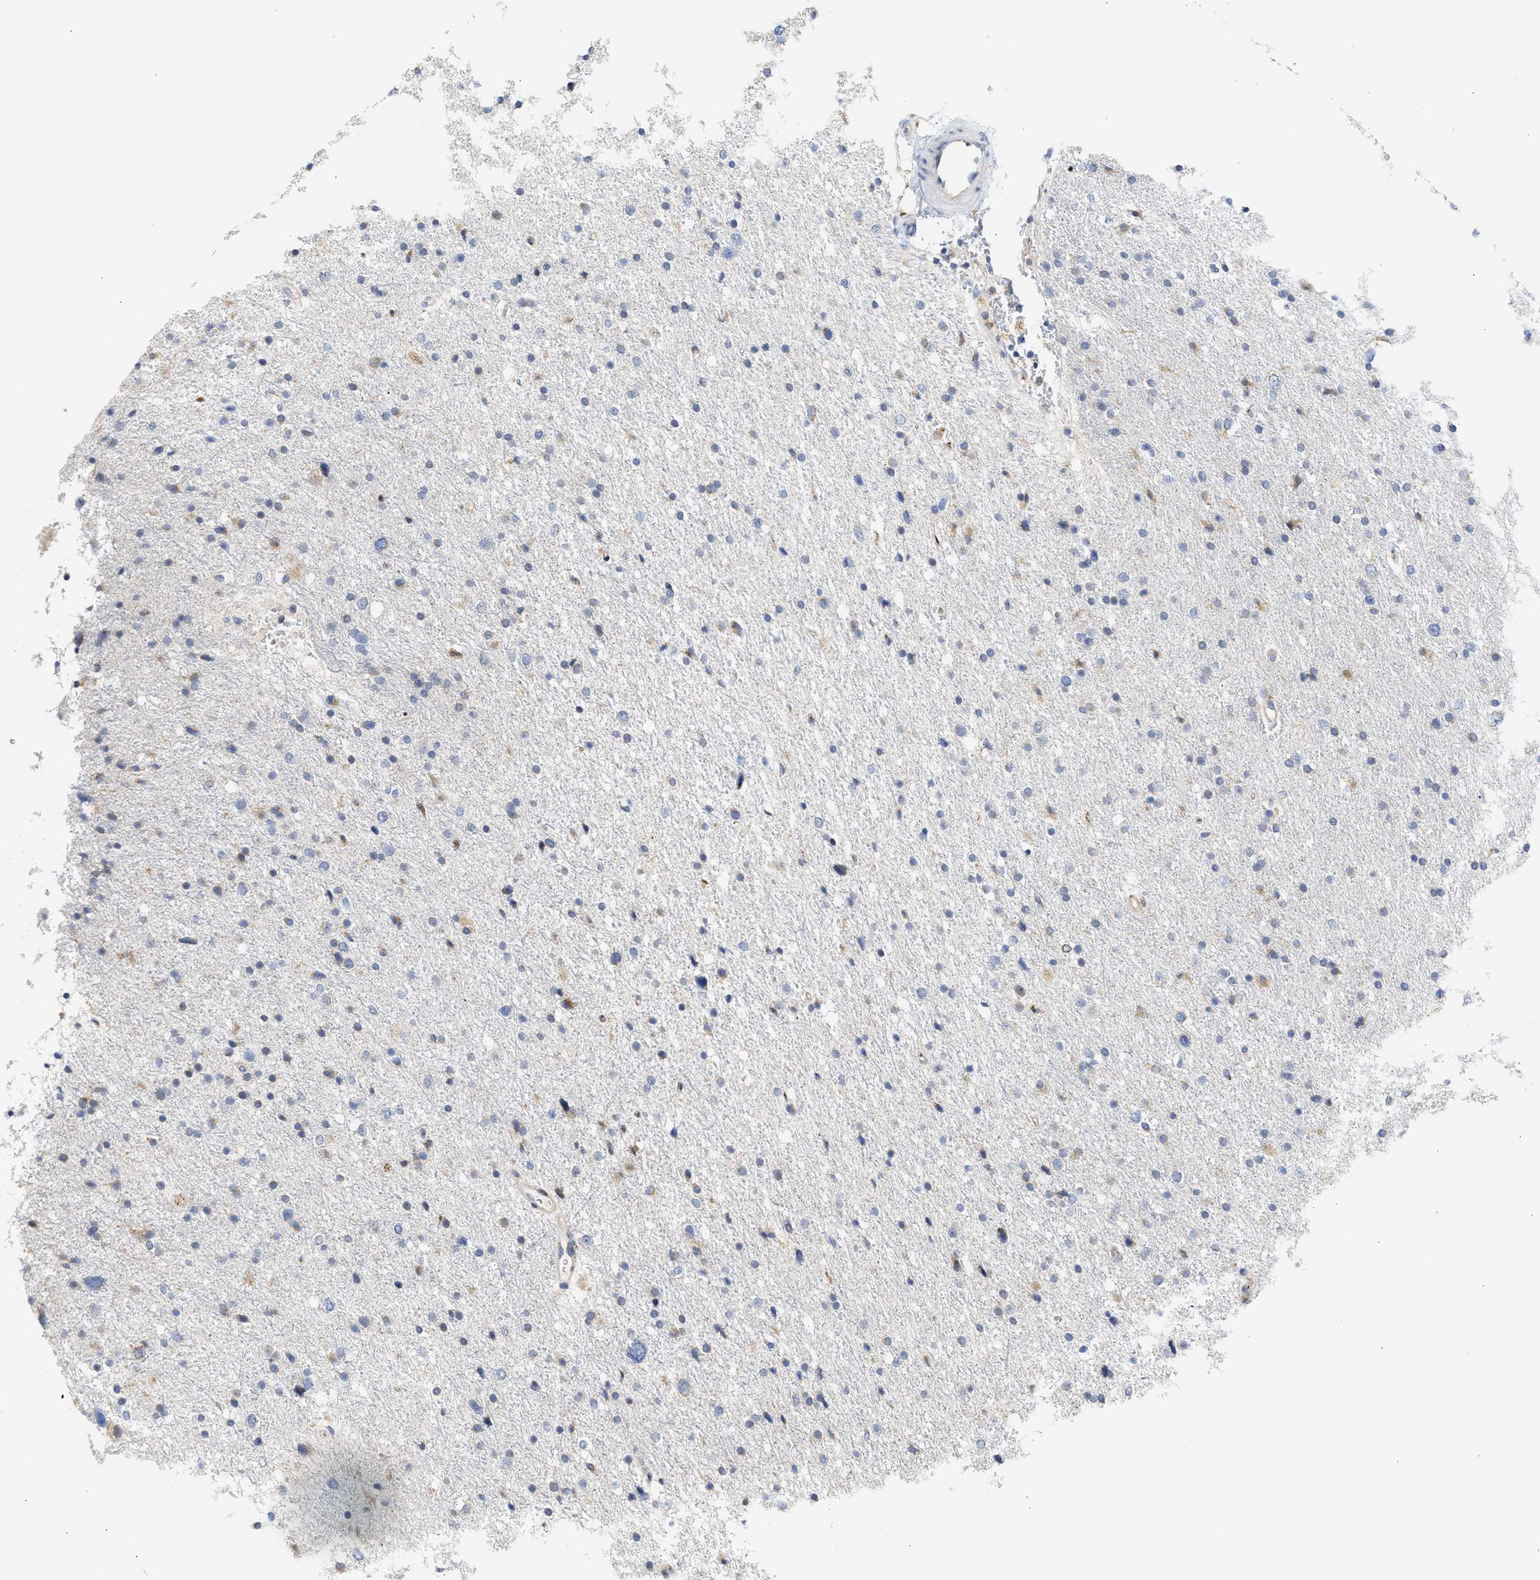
{"staining": {"intensity": "weak", "quantity": "25%-75%", "location": "cytoplasmic/membranous"}, "tissue": "glioma", "cell_type": "Tumor cells", "image_type": "cancer", "snomed": [{"axis": "morphology", "description": "Glioma, malignant, Low grade"}, {"axis": "topography", "description": "Brain"}], "caption": "This micrograph exhibits IHC staining of human glioma, with low weak cytoplasmic/membranous expression in about 25%-75% of tumor cells.", "gene": "TMED1", "patient": {"sex": "female", "age": 37}}